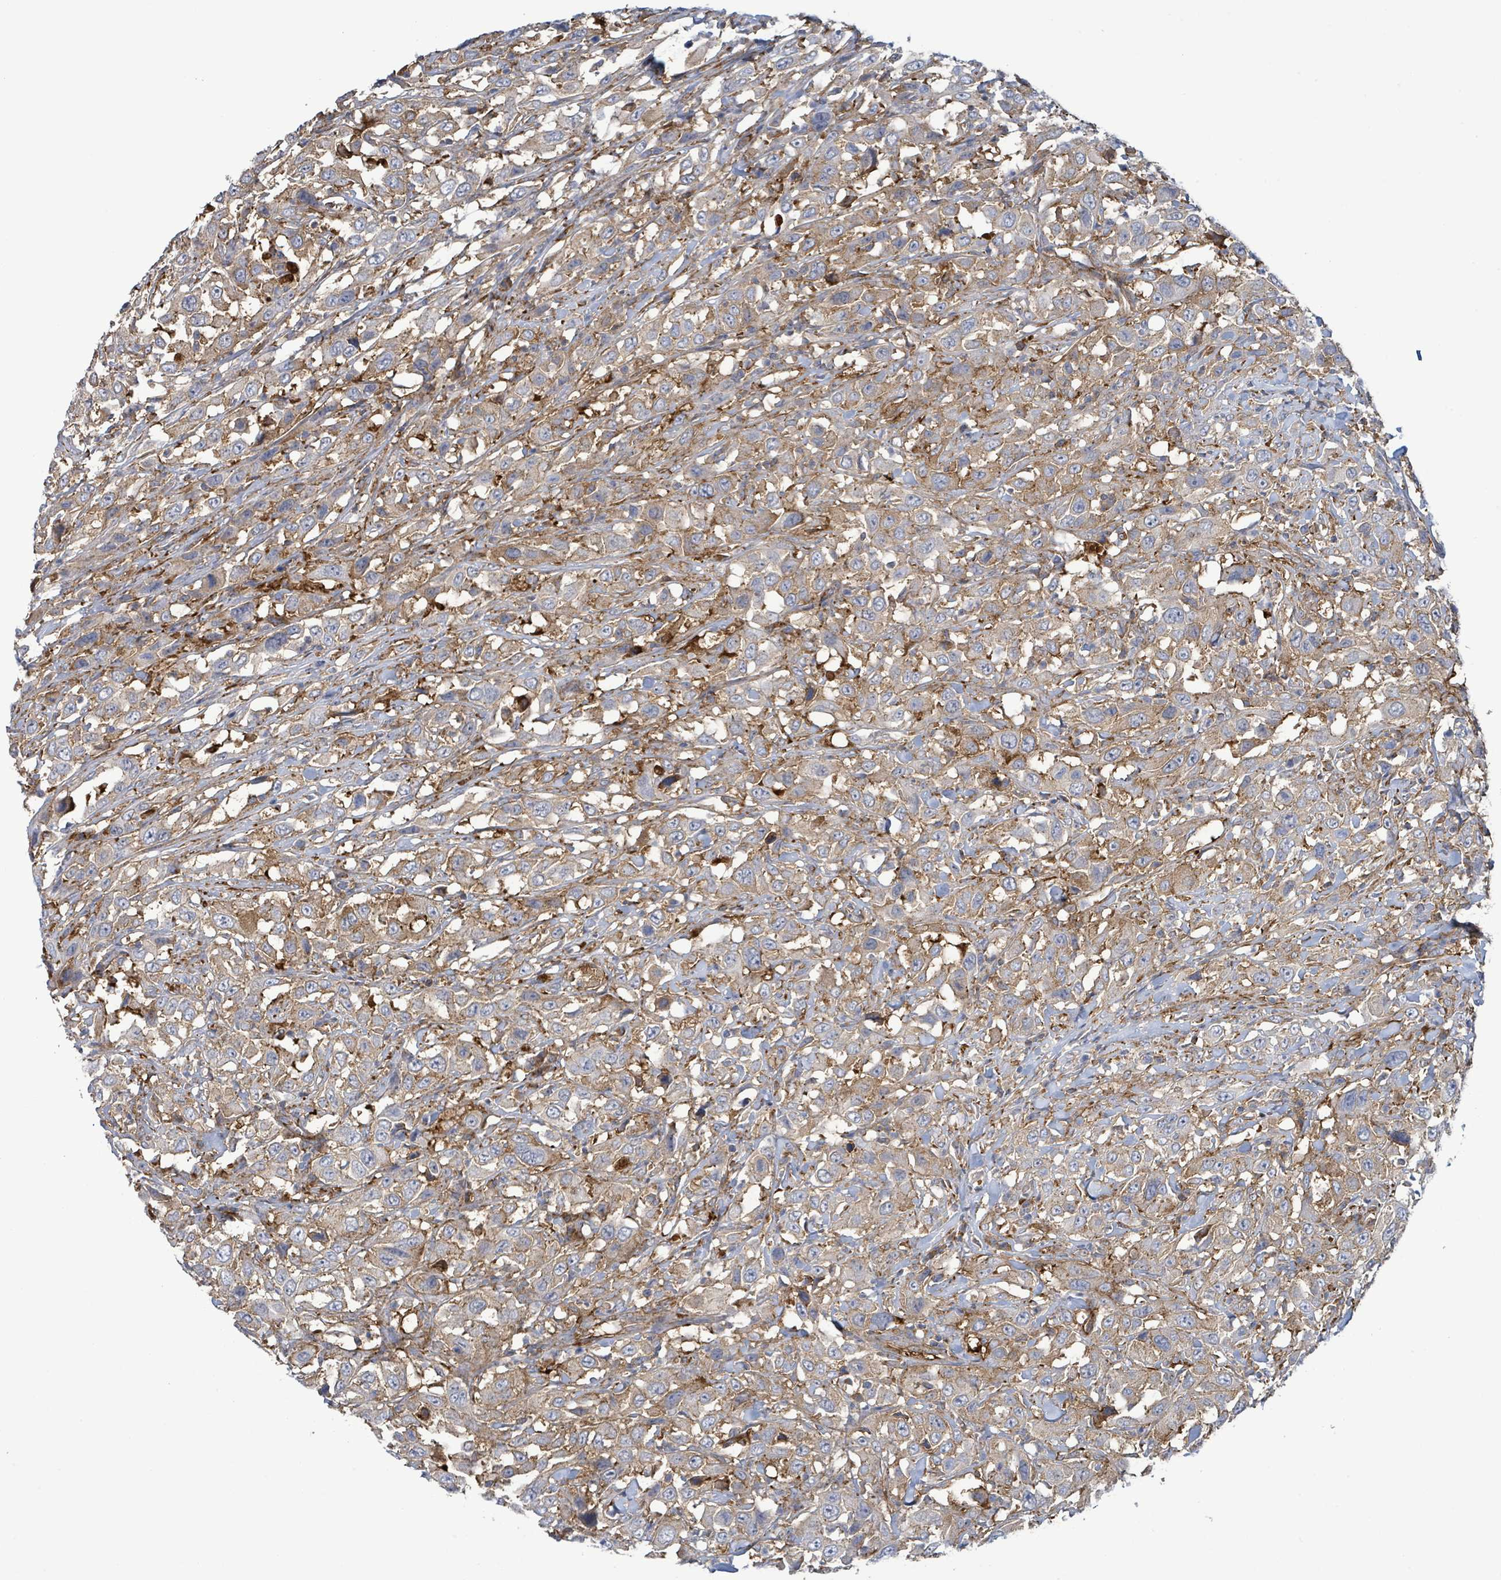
{"staining": {"intensity": "moderate", "quantity": "25%-75%", "location": "cytoplasmic/membranous"}, "tissue": "urothelial cancer", "cell_type": "Tumor cells", "image_type": "cancer", "snomed": [{"axis": "morphology", "description": "Urothelial carcinoma, High grade"}, {"axis": "topography", "description": "Urinary bladder"}], "caption": "This photomicrograph demonstrates urothelial cancer stained with immunohistochemistry (IHC) to label a protein in brown. The cytoplasmic/membranous of tumor cells show moderate positivity for the protein. Nuclei are counter-stained blue.", "gene": "EGFL7", "patient": {"sex": "male", "age": 61}}